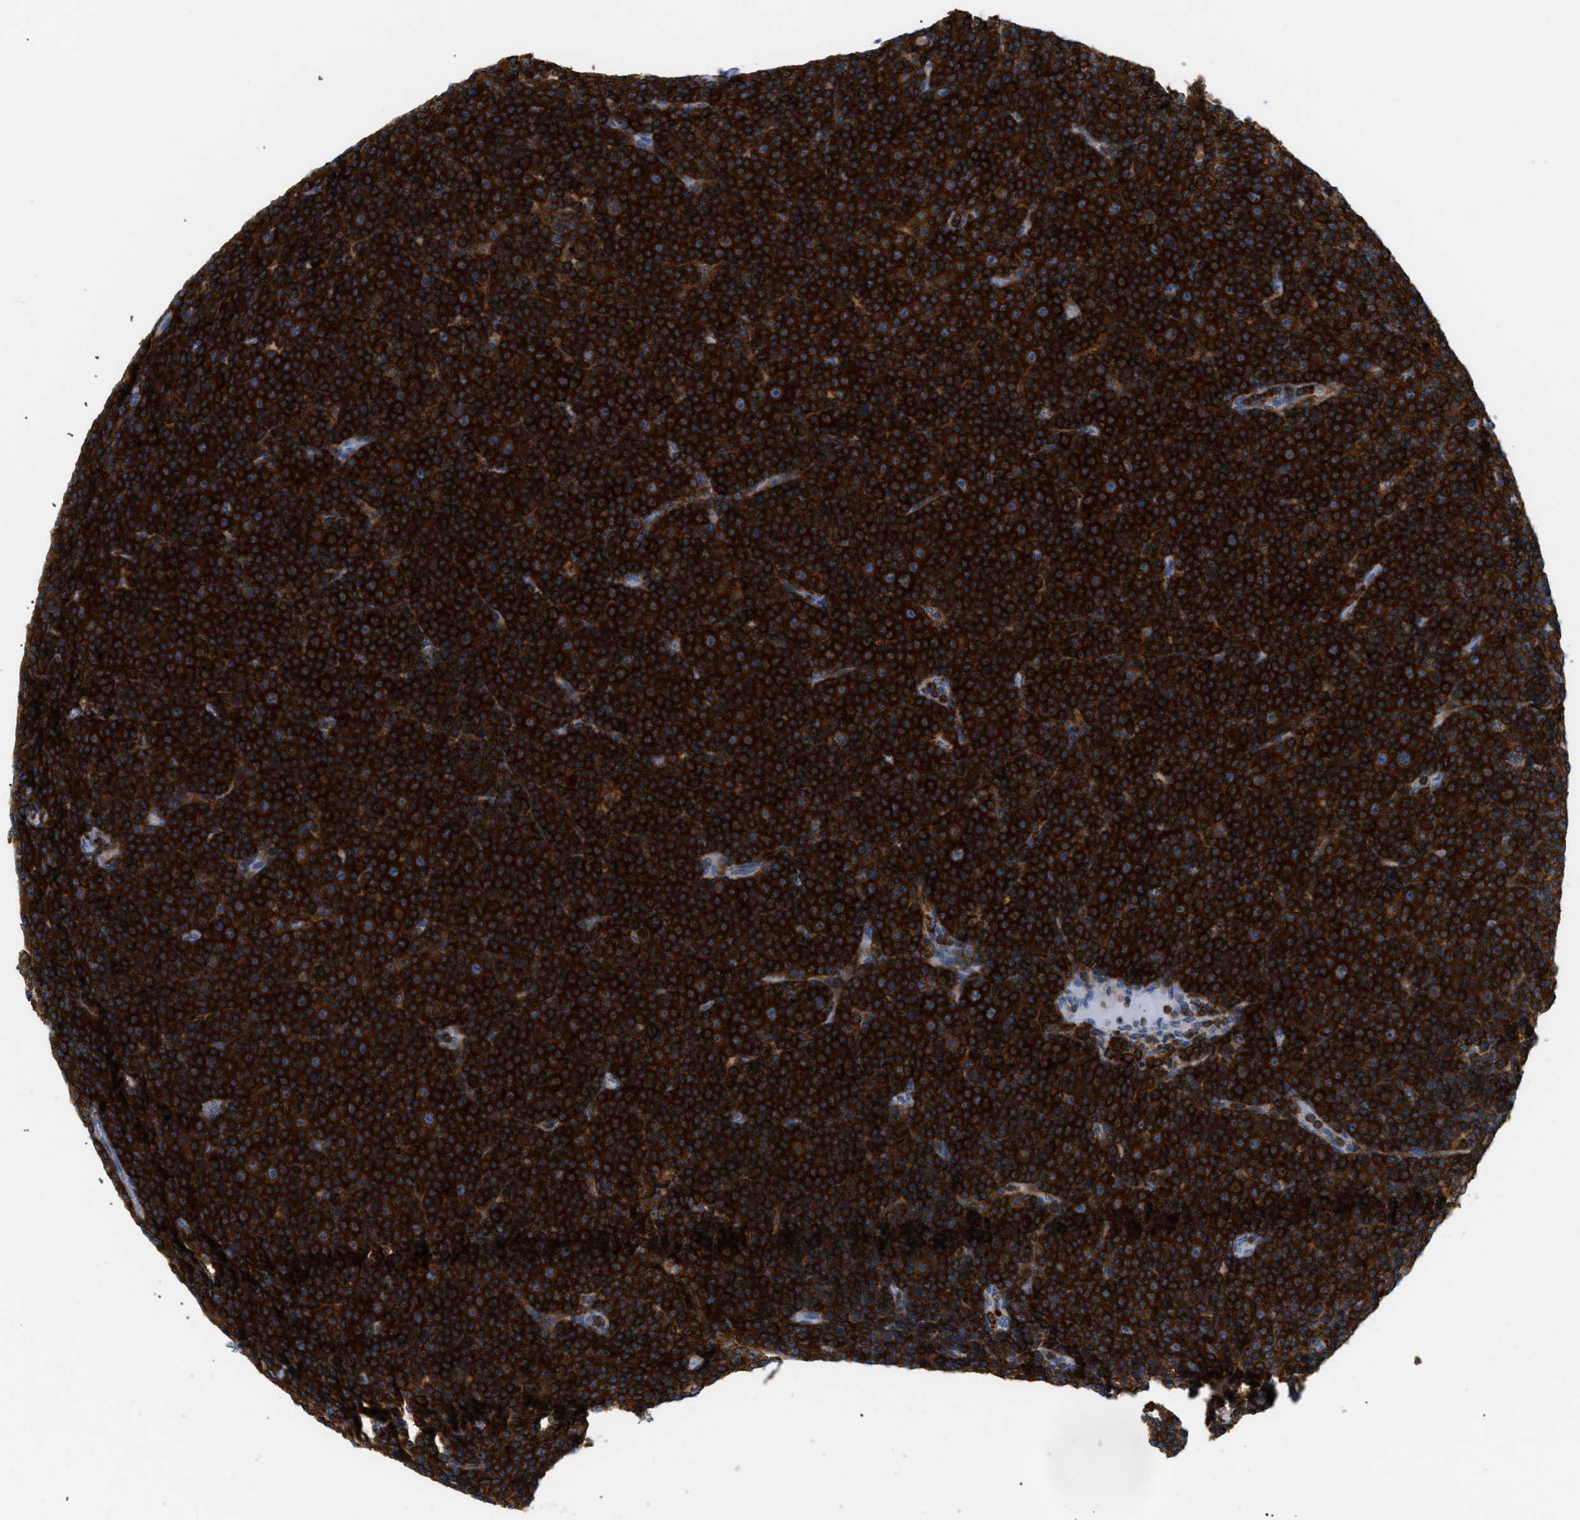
{"staining": {"intensity": "strong", "quantity": ">75%", "location": "cytoplasmic/membranous"}, "tissue": "lymphoma", "cell_type": "Tumor cells", "image_type": "cancer", "snomed": [{"axis": "morphology", "description": "Malignant lymphoma, non-Hodgkin's type, Low grade"}, {"axis": "topography", "description": "Lymph node"}], "caption": "Lymphoma stained with a protein marker displays strong staining in tumor cells.", "gene": "INPP5D", "patient": {"sex": "female", "age": 67}}